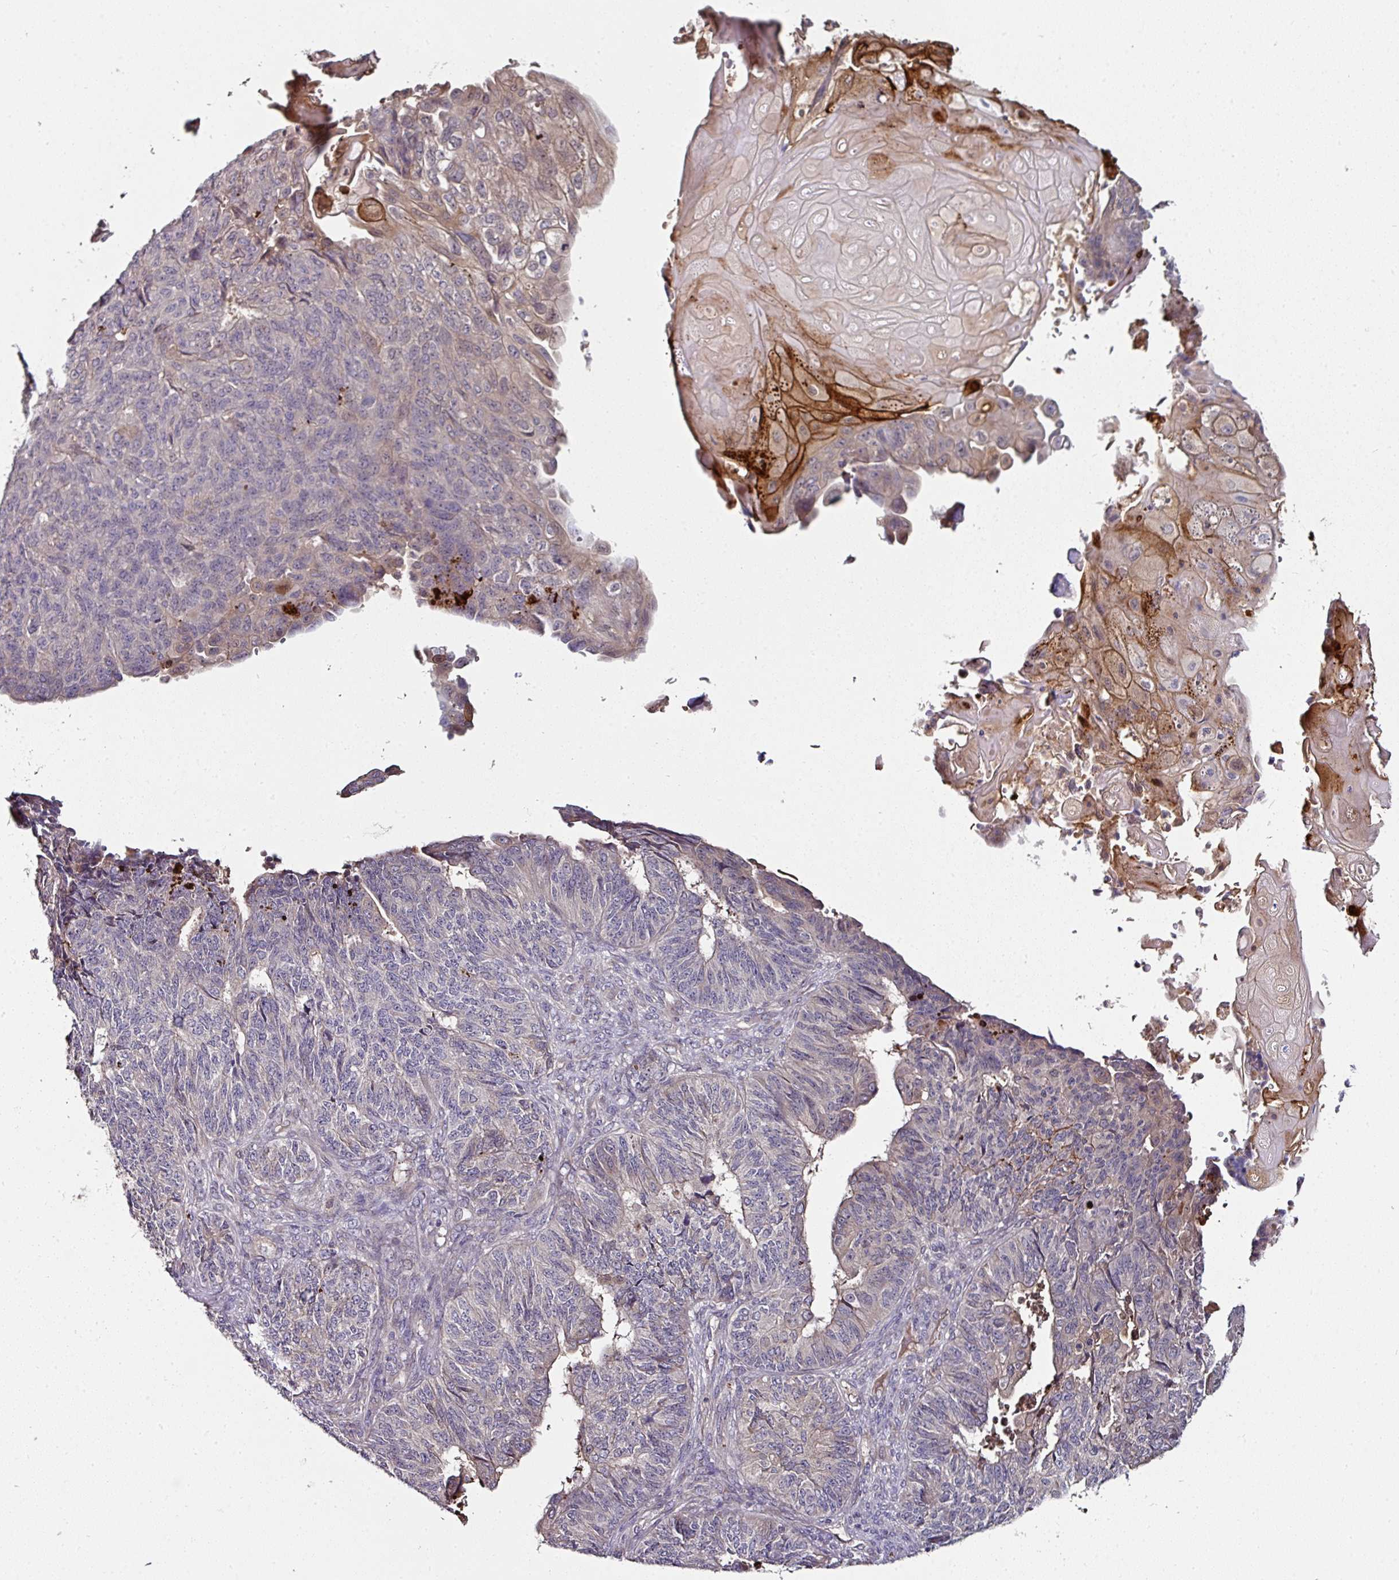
{"staining": {"intensity": "moderate", "quantity": "<25%", "location": "cytoplasmic/membranous"}, "tissue": "endometrial cancer", "cell_type": "Tumor cells", "image_type": "cancer", "snomed": [{"axis": "morphology", "description": "Adenocarcinoma, NOS"}, {"axis": "topography", "description": "Endometrium"}], "caption": "Human endometrial cancer (adenocarcinoma) stained for a protein (brown) reveals moderate cytoplasmic/membranous positive positivity in approximately <25% of tumor cells.", "gene": "CTDSP2", "patient": {"sex": "female", "age": 32}}